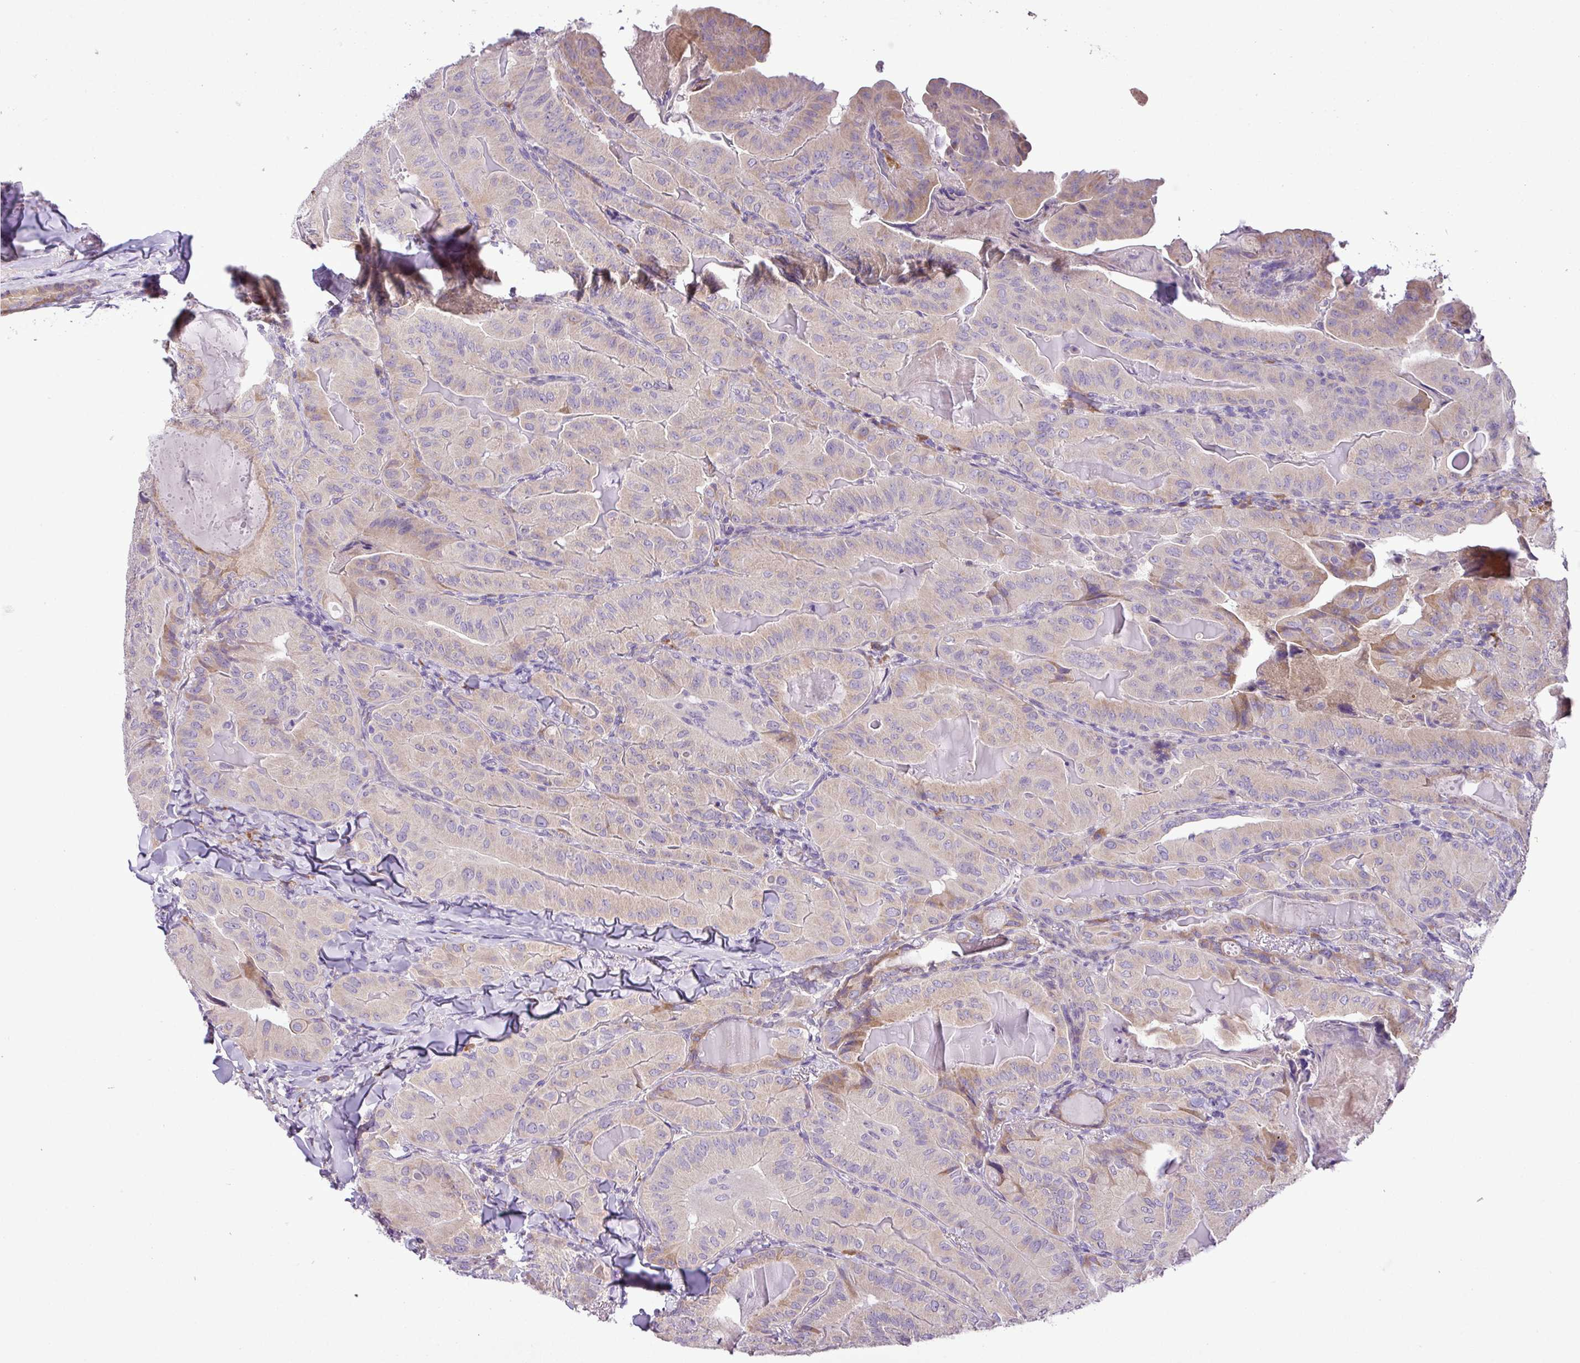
{"staining": {"intensity": "moderate", "quantity": "<25%", "location": "cytoplasmic/membranous"}, "tissue": "thyroid cancer", "cell_type": "Tumor cells", "image_type": "cancer", "snomed": [{"axis": "morphology", "description": "Papillary adenocarcinoma, NOS"}, {"axis": "topography", "description": "Thyroid gland"}], "caption": "Thyroid cancer stained with a protein marker reveals moderate staining in tumor cells.", "gene": "MOCS3", "patient": {"sex": "female", "age": 68}}